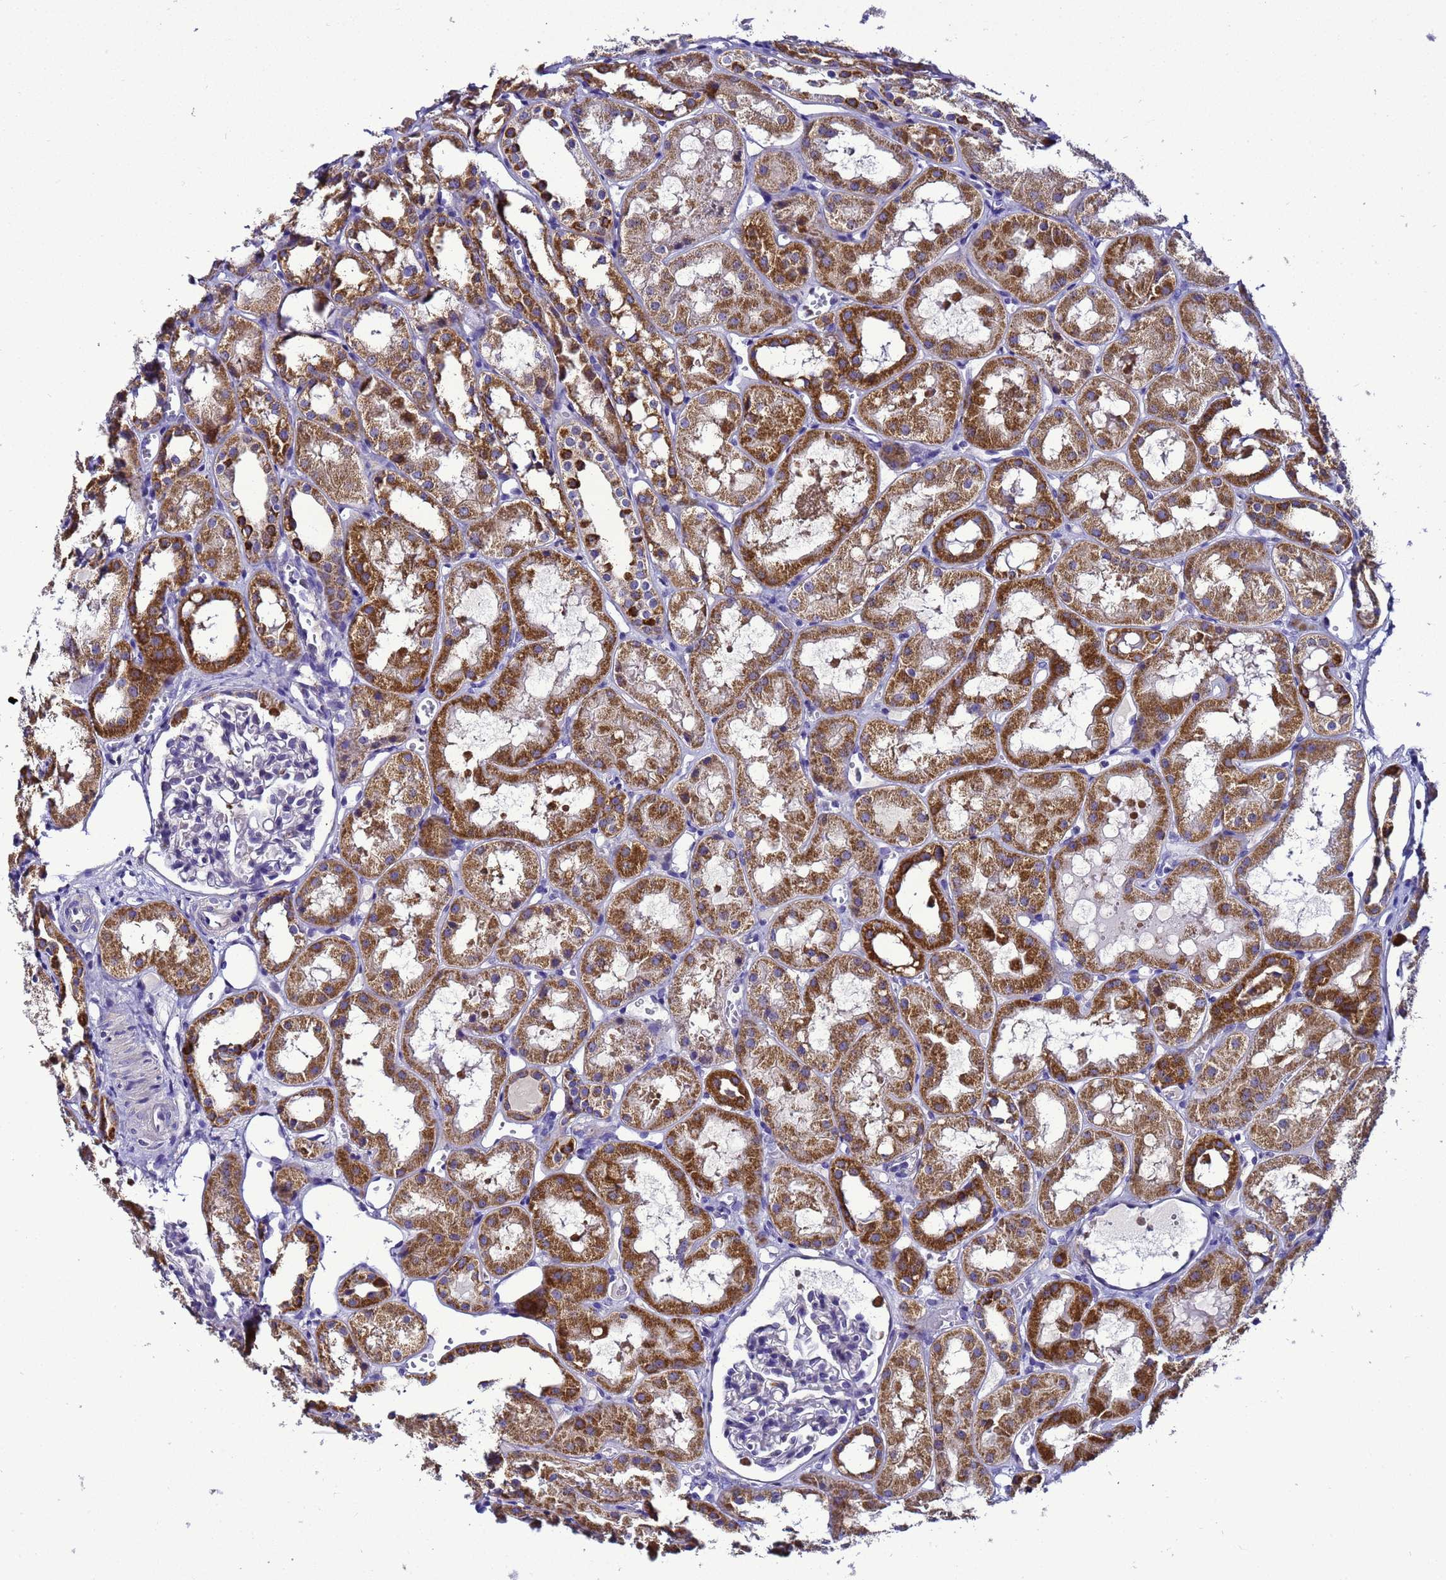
{"staining": {"intensity": "negative", "quantity": "none", "location": "none"}, "tissue": "kidney", "cell_type": "Cells in glomeruli", "image_type": "normal", "snomed": [{"axis": "morphology", "description": "Normal tissue, NOS"}, {"axis": "topography", "description": "Kidney"}], "caption": "The histopathology image shows no significant positivity in cells in glomeruli of kidney.", "gene": "HIGD2A", "patient": {"sex": "male", "age": 16}}